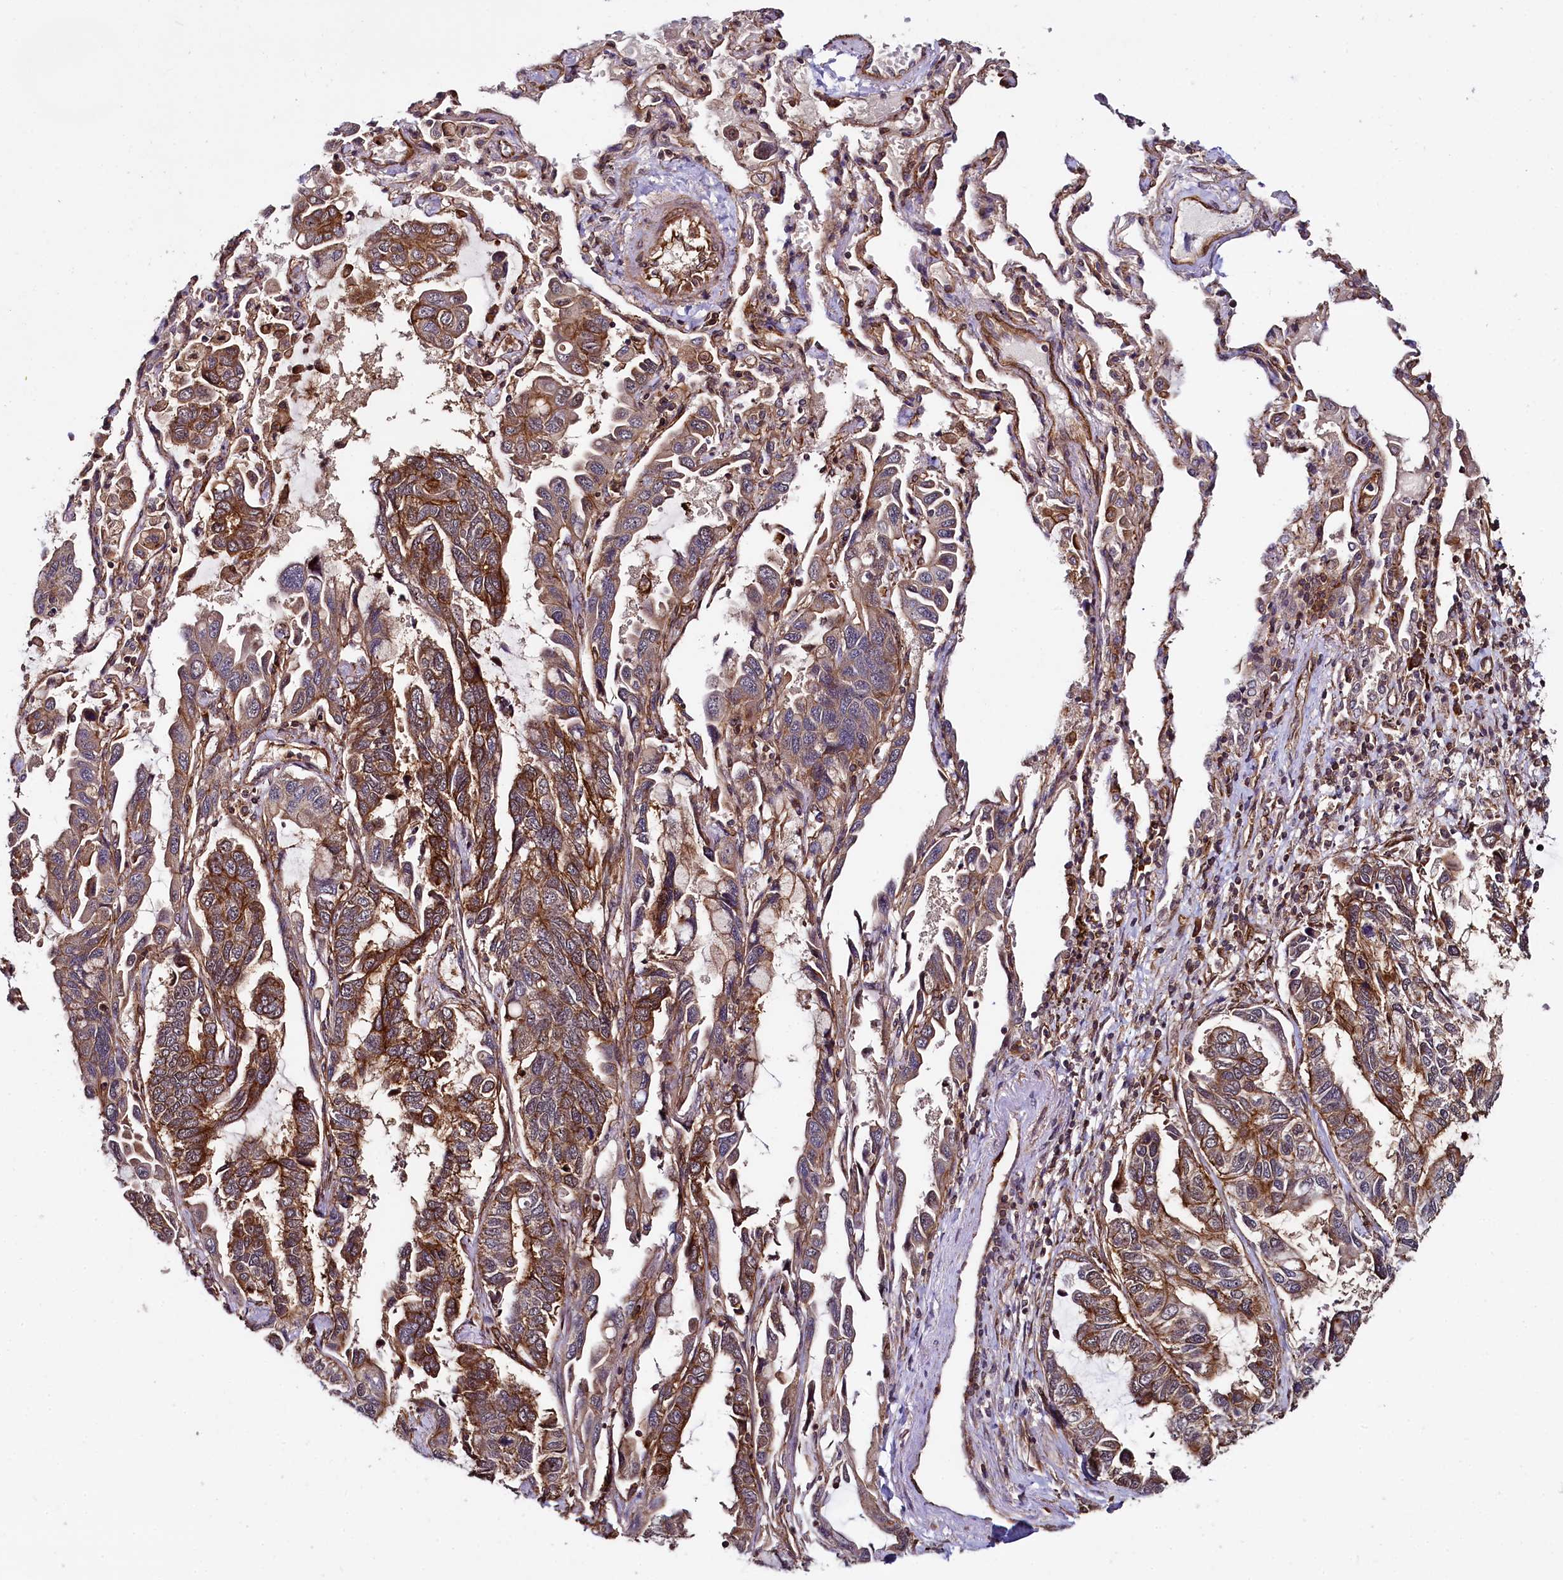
{"staining": {"intensity": "moderate", "quantity": ">75%", "location": "cytoplasmic/membranous"}, "tissue": "lung cancer", "cell_type": "Tumor cells", "image_type": "cancer", "snomed": [{"axis": "morphology", "description": "Adenocarcinoma, NOS"}, {"axis": "topography", "description": "Lung"}], "caption": "Lung cancer (adenocarcinoma) stained for a protein (brown) displays moderate cytoplasmic/membranous positive expression in about >75% of tumor cells.", "gene": "SVIP", "patient": {"sex": "male", "age": 64}}